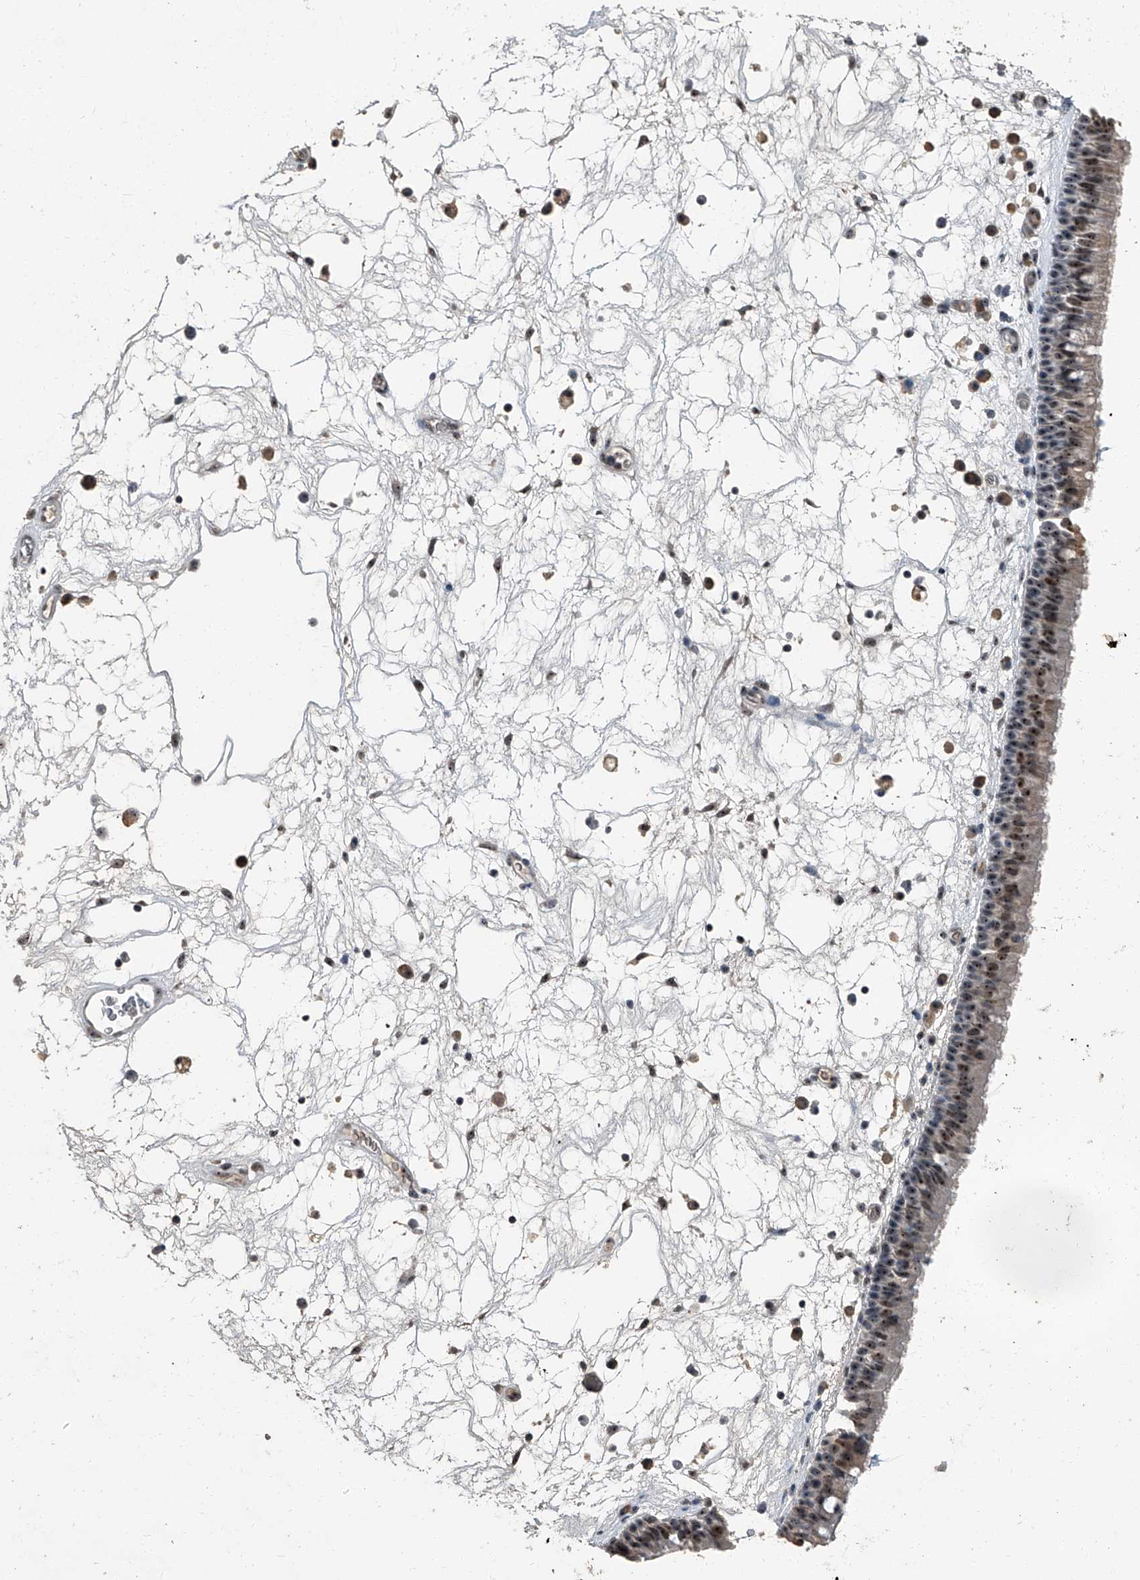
{"staining": {"intensity": "moderate", "quantity": ">75%", "location": "cytoplasmic/membranous,nuclear"}, "tissue": "nasopharynx", "cell_type": "Respiratory epithelial cells", "image_type": "normal", "snomed": [{"axis": "morphology", "description": "Normal tissue, NOS"}, {"axis": "morphology", "description": "Inflammation, NOS"}, {"axis": "morphology", "description": "Malignant melanoma, Metastatic site"}, {"axis": "topography", "description": "Nasopharynx"}], "caption": "Human nasopharynx stained for a protein (brown) displays moderate cytoplasmic/membranous,nuclear positive positivity in about >75% of respiratory epithelial cells.", "gene": "TCOF1", "patient": {"sex": "male", "age": 70}}